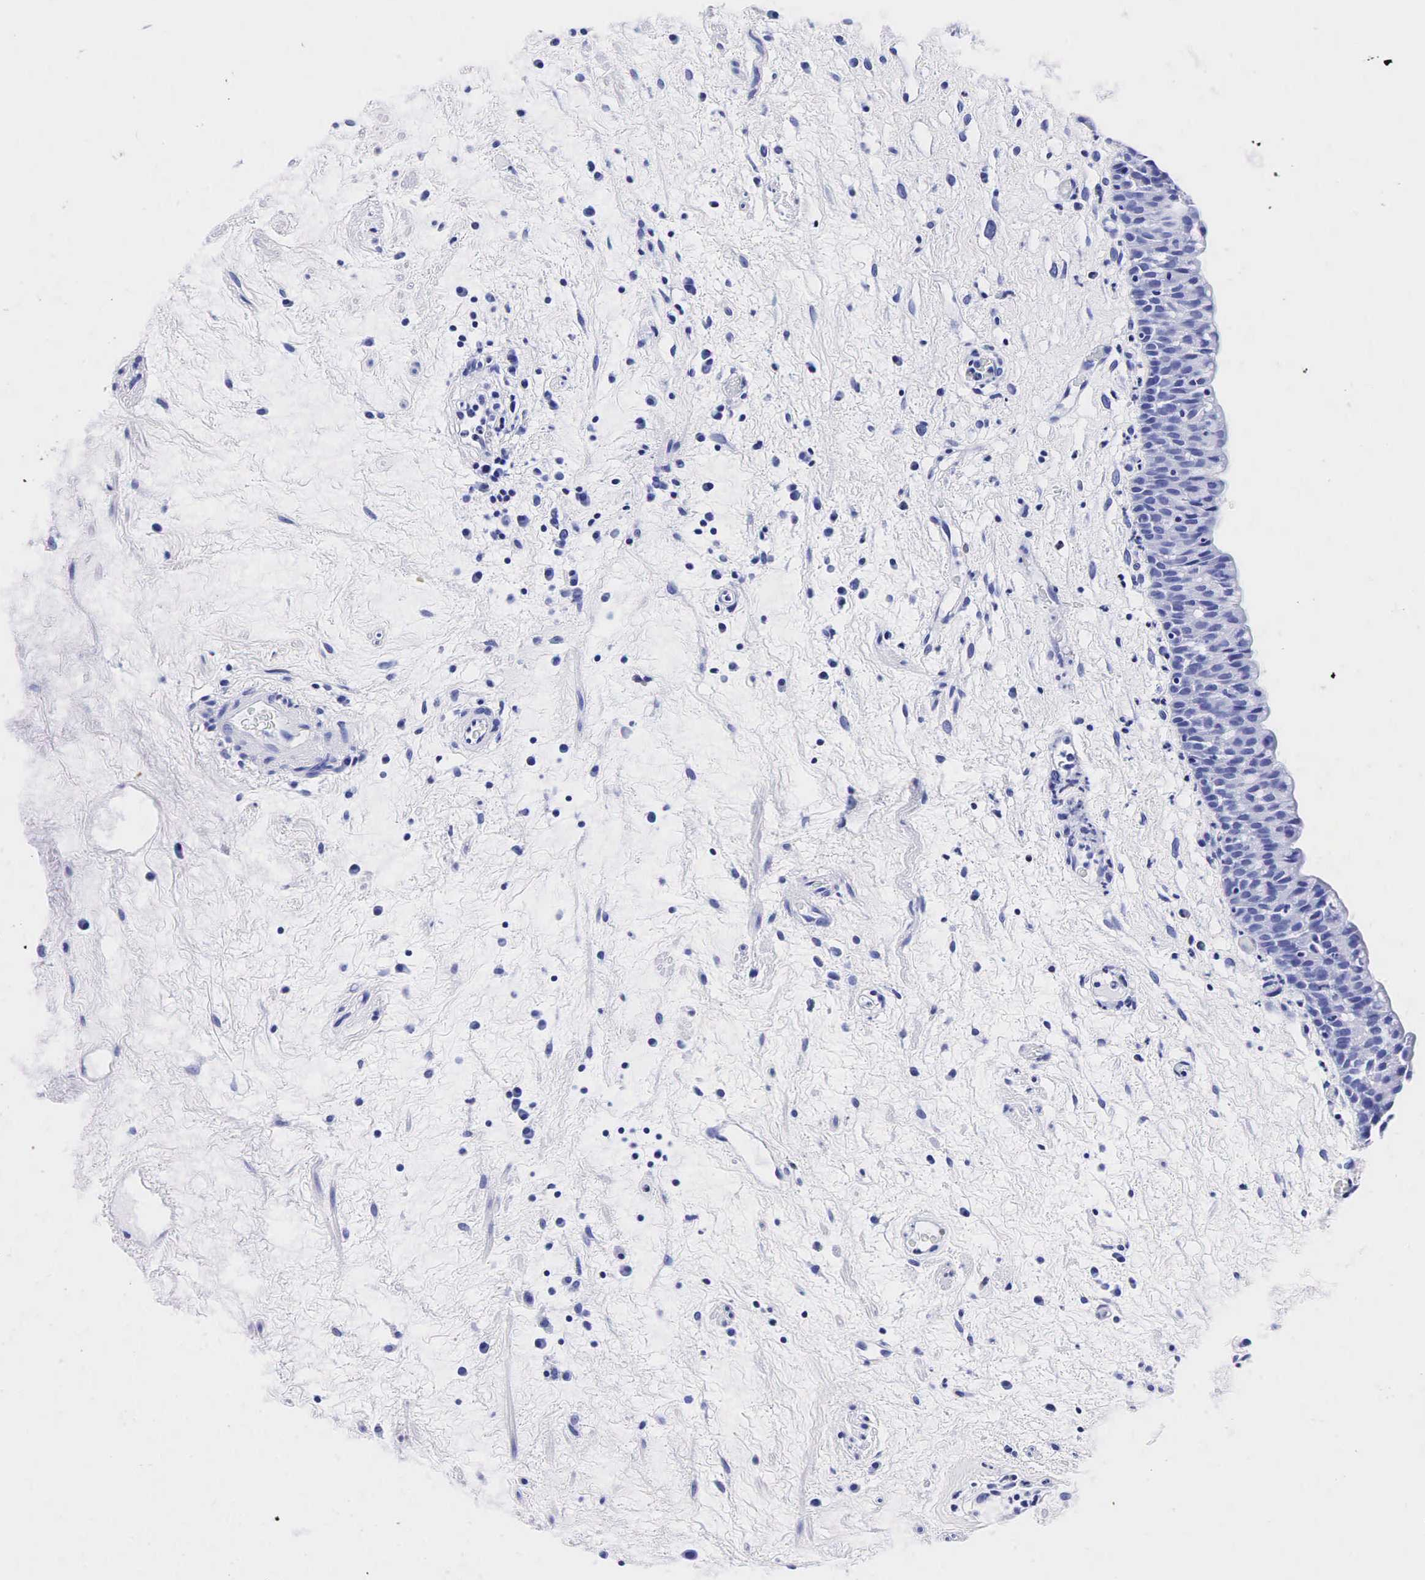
{"staining": {"intensity": "negative", "quantity": "none", "location": "none"}, "tissue": "urinary bladder", "cell_type": "Urothelial cells", "image_type": "normal", "snomed": [{"axis": "morphology", "description": "Normal tissue, NOS"}, {"axis": "topography", "description": "Urinary bladder"}], "caption": "The image shows no staining of urothelial cells in normal urinary bladder.", "gene": "KLK3", "patient": {"sex": "male", "age": 48}}